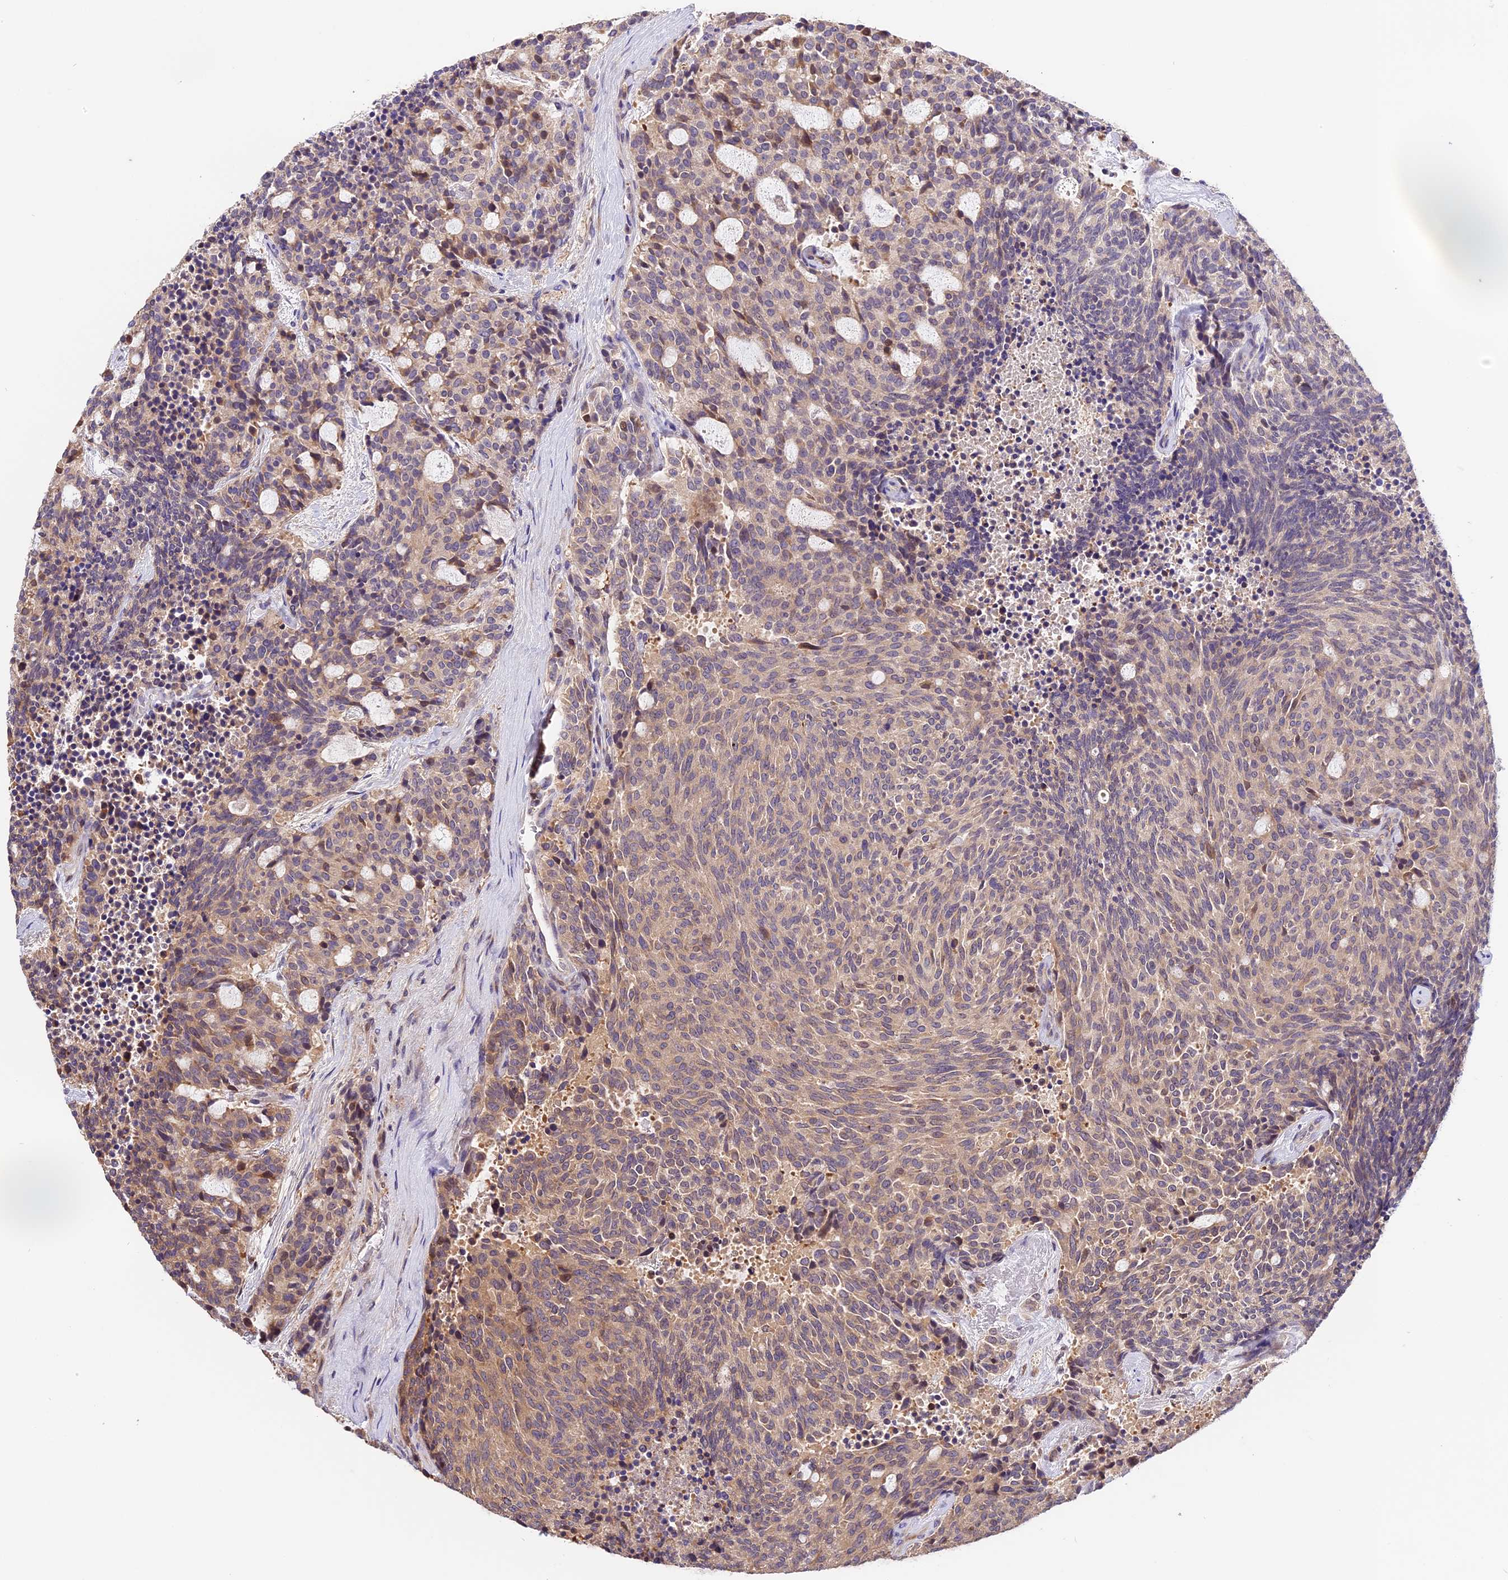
{"staining": {"intensity": "moderate", "quantity": "25%-75%", "location": "cytoplasmic/membranous,nuclear"}, "tissue": "carcinoid", "cell_type": "Tumor cells", "image_type": "cancer", "snomed": [{"axis": "morphology", "description": "Carcinoid, malignant, NOS"}, {"axis": "topography", "description": "Pancreas"}], "caption": "Carcinoid (malignant) was stained to show a protein in brown. There is medium levels of moderate cytoplasmic/membranous and nuclear expression in approximately 25%-75% of tumor cells.", "gene": "BSCL2", "patient": {"sex": "female", "age": 54}}